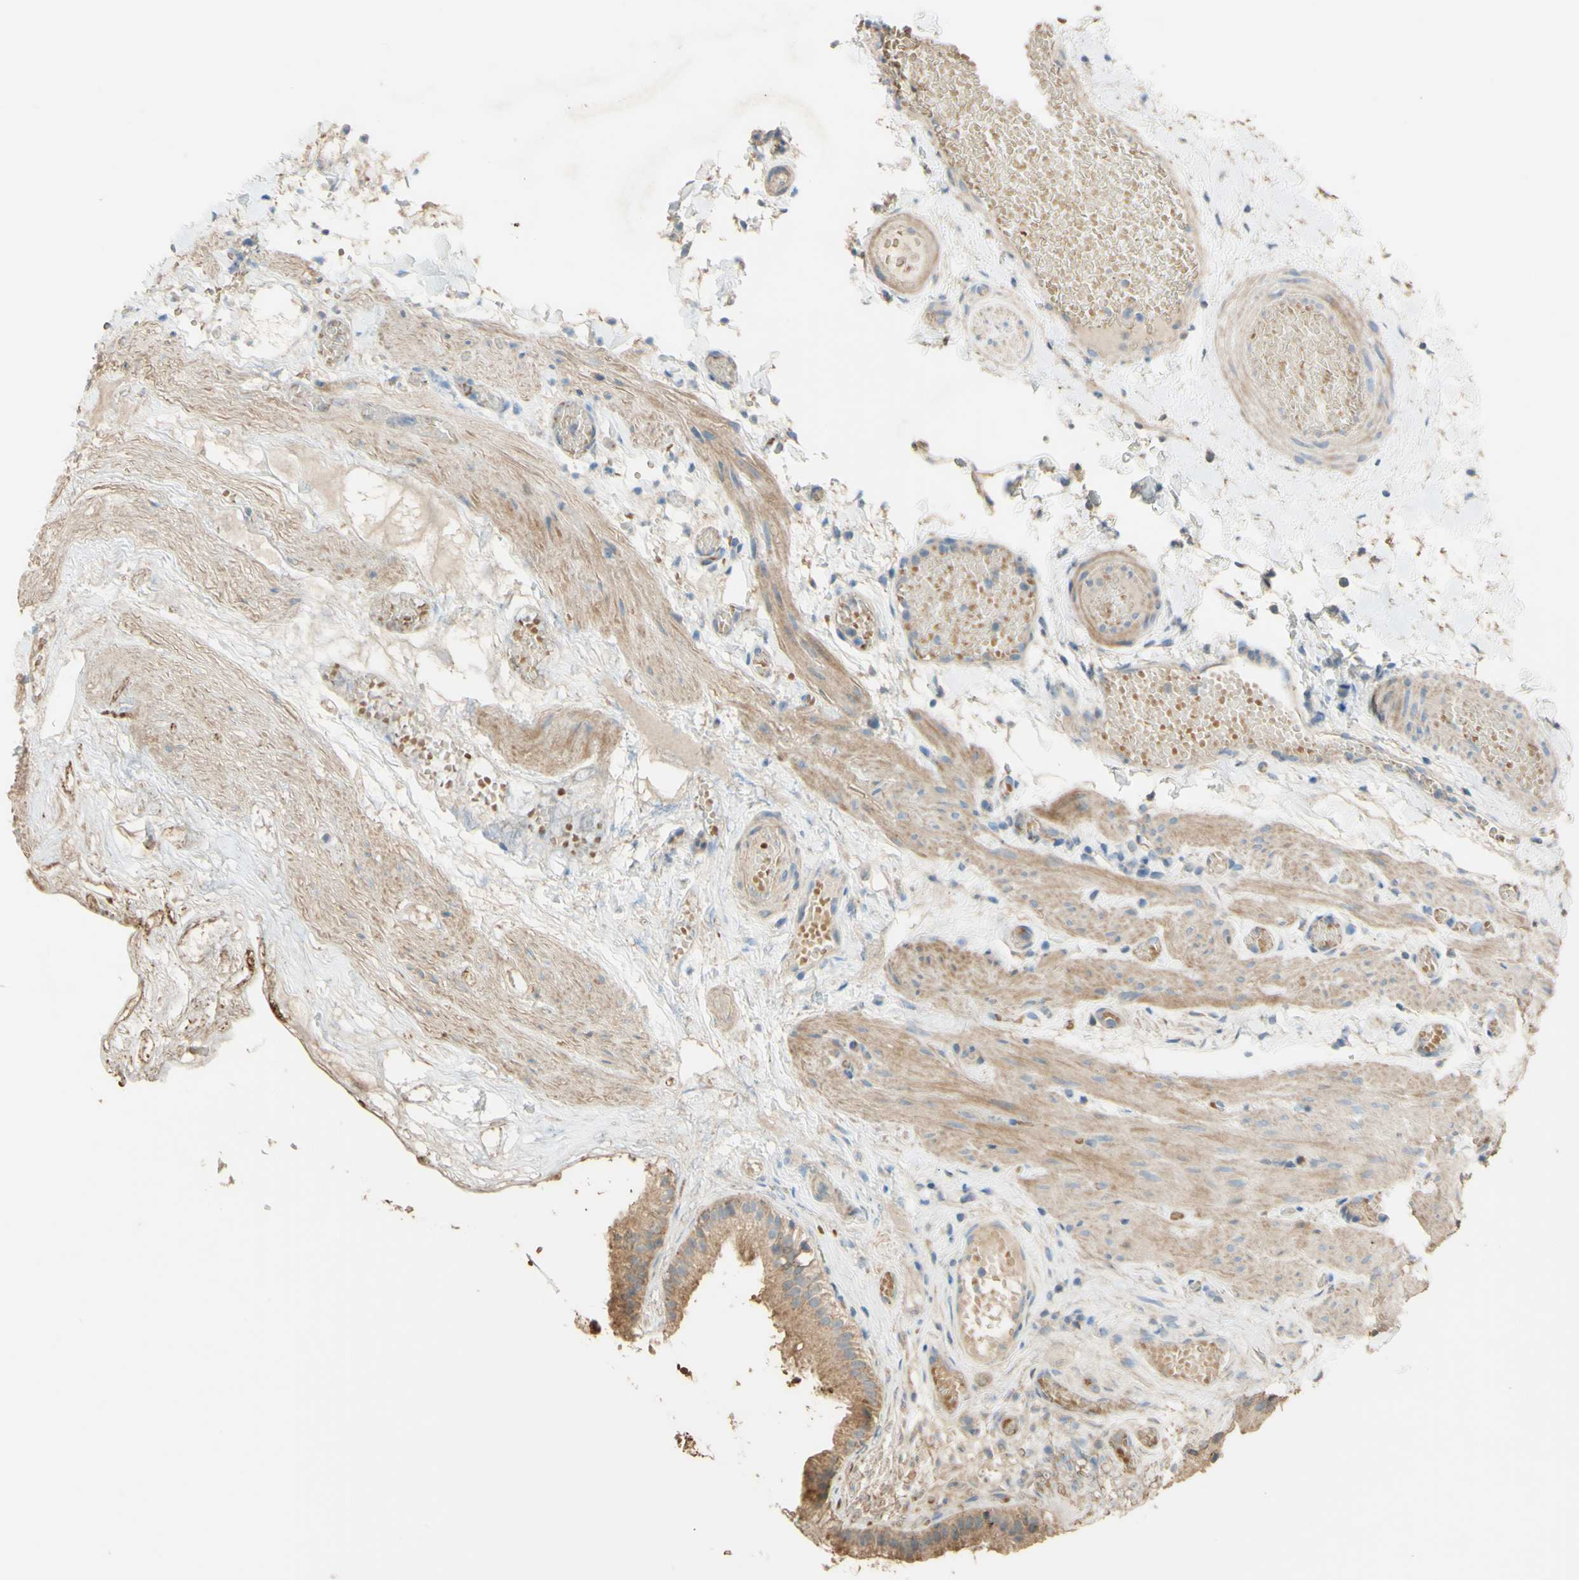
{"staining": {"intensity": "moderate", "quantity": ">75%", "location": "cytoplasmic/membranous"}, "tissue": "gallbladder", "cell_type": "Glandular cells", "image_type": "normal", "snomed": [{"axis": "morphology", "description": "Normal tissue, NOS"}, {"axis": "topography", "description": "Gallbladder"}], "caption": "This photomicrograph reveals immunohistochemistry (IHC) staining of normal human gallbladder, with medium moderate cytoplasmic/membranous positivity in about >75% of glandular cells.", "gene": "DKK3", "patient": {"sex": "female", "age": 26}}